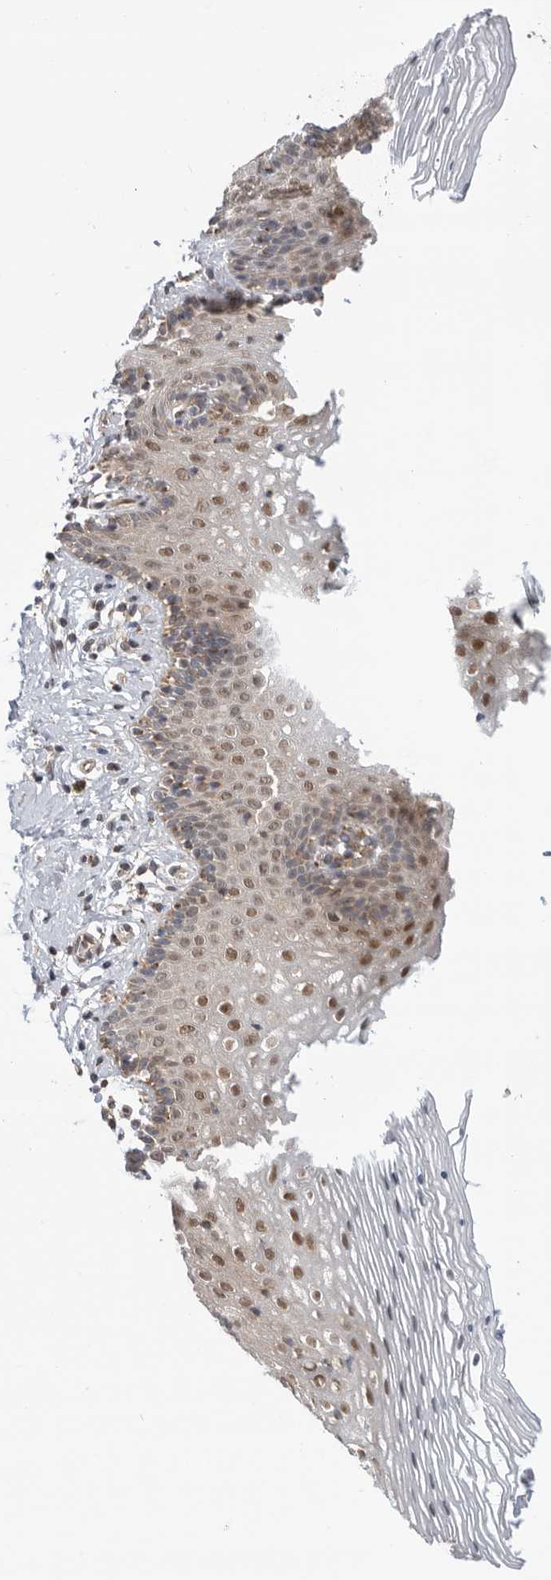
{"staining": {"intensity": "moderate", "quantity": "25%-75%", "location": "nuclear"}, "tissue": "vagina", "cell_type": "Squamous epithelial cells", "image_type": "normal", "snomed": [{"axis": "morphology", "description": "Normal tissue, NOS"}, {"axis": "topography", "description": "Vagina"}], "caption": "Brown immunohistochemical staining in normal vagina displays moderate nuclear expression in about 25%-75% of squamous epithelial cells.", "gene": "DCAF8", "patient": {"sex": "female", "age": 32}}